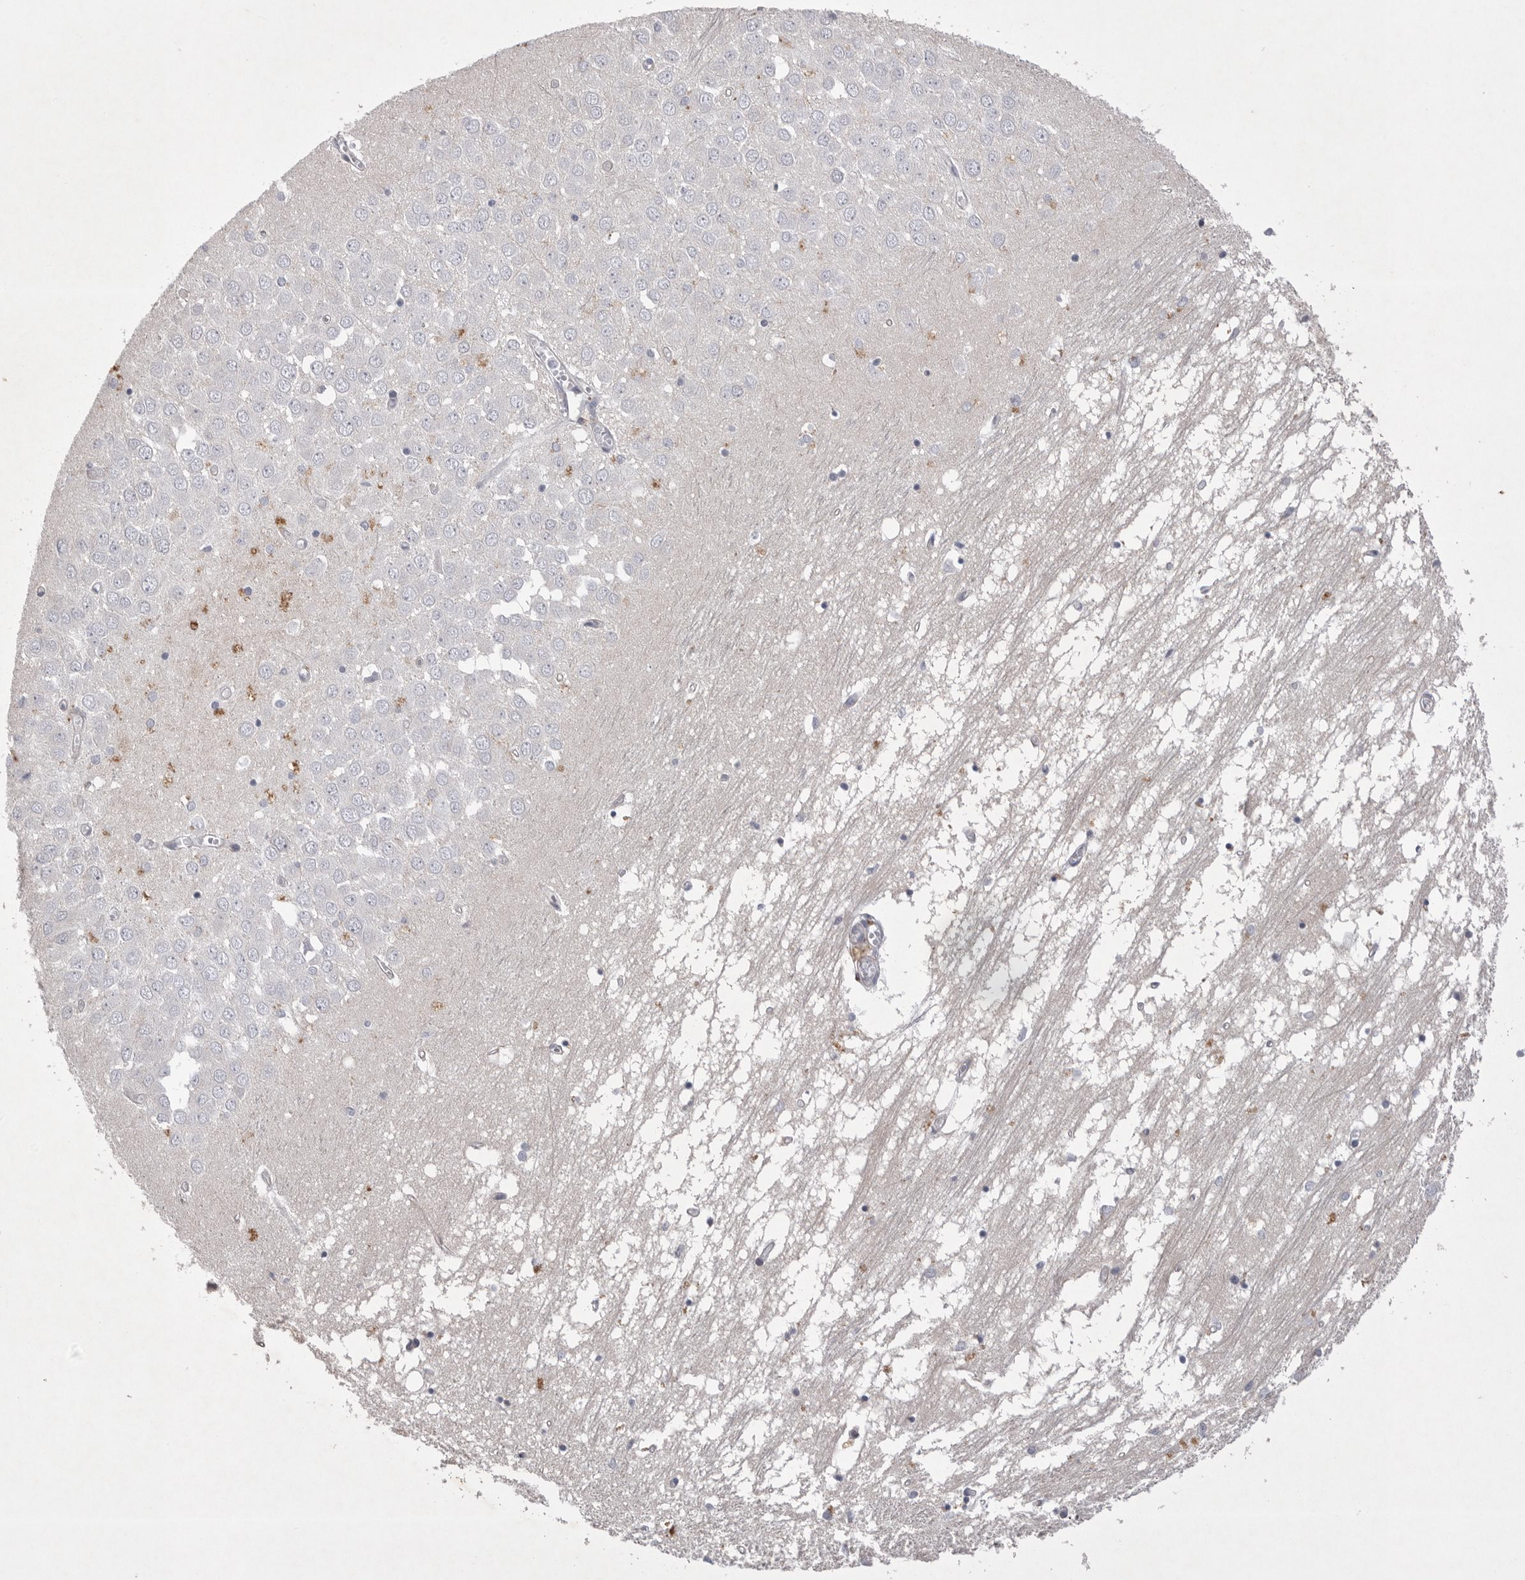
{"staining": {"intensity": "negative", "quantity": "none", "location": "none"}, "tissue": "hippocampus", "cell_type": "Glial cells", "image_type": "normal", "snomed": [{"axis": "morphology", "description": "Normal tissue, NOS"}, {"axis": "topography", "description": "Hippocampus"}], "caption": "Immunohistochemical staining of normal hippocampus demonstrates no significant positivity in glial cells.", "gene": "VAC14", "patient": {"sex": "male", "age": 70}}